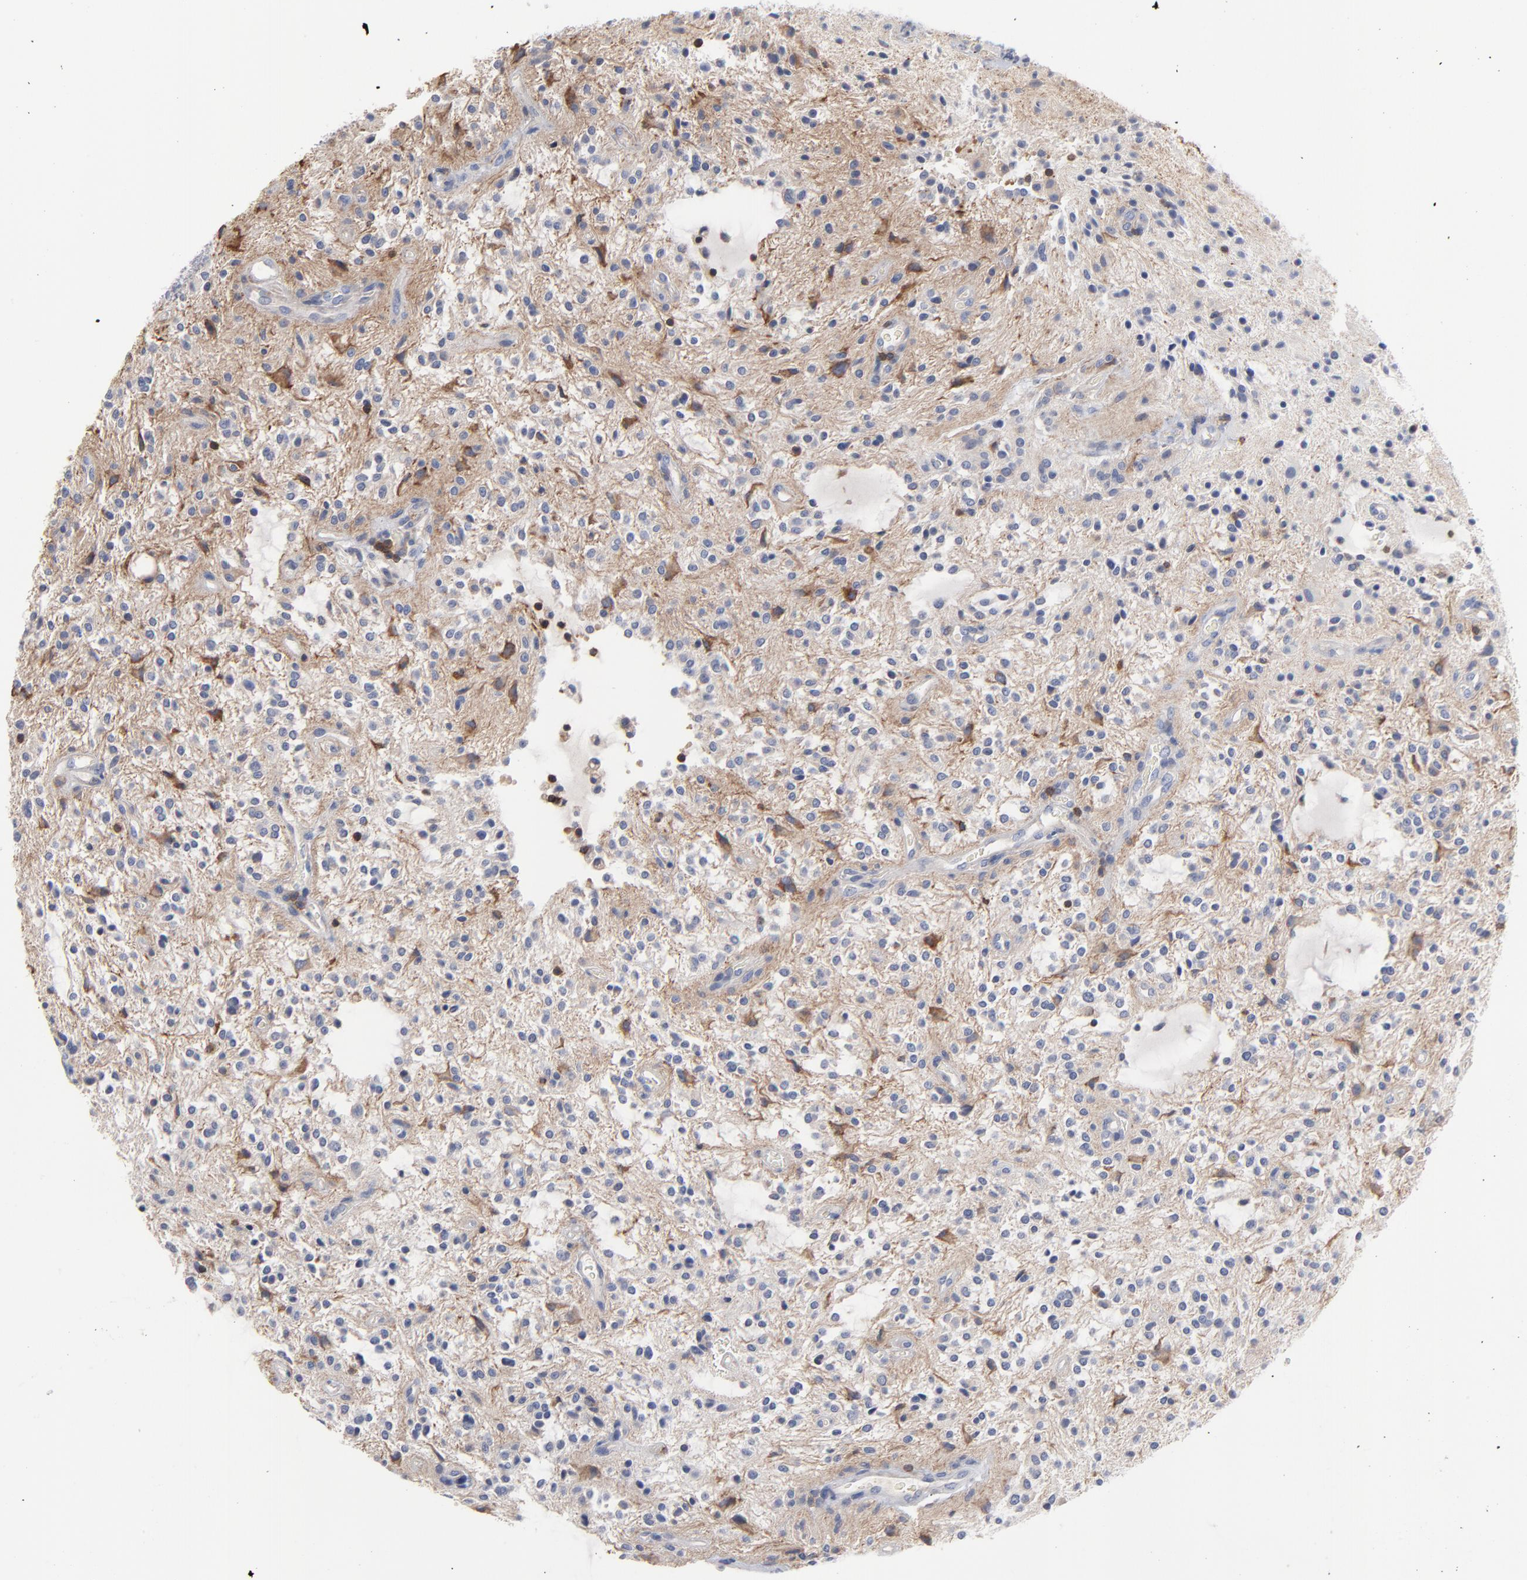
{"staining": {"intensity": "moderate", "quantity": "25%-75%", "location": "cytoplasmic/membranous"}, "tissue": "glioma", "cell_type": "Tumor cells", "image_type": "cancer", "snomed": [{"axis": "morphology", "description": "Glioma, malignant, NOS"}, {"axis": "topography", "description": "Cerebellum"}], "caption": "A medium amount of moderate cytoplasmic/membranous positivity is present in approximately 25%-75% of tumor cells in glioma tissue. (DAB IHC, brown staining for protein, blue staining for nuclei).", "gene": "PDLIM2", "patient": {"sex": "female", "age": 10}}